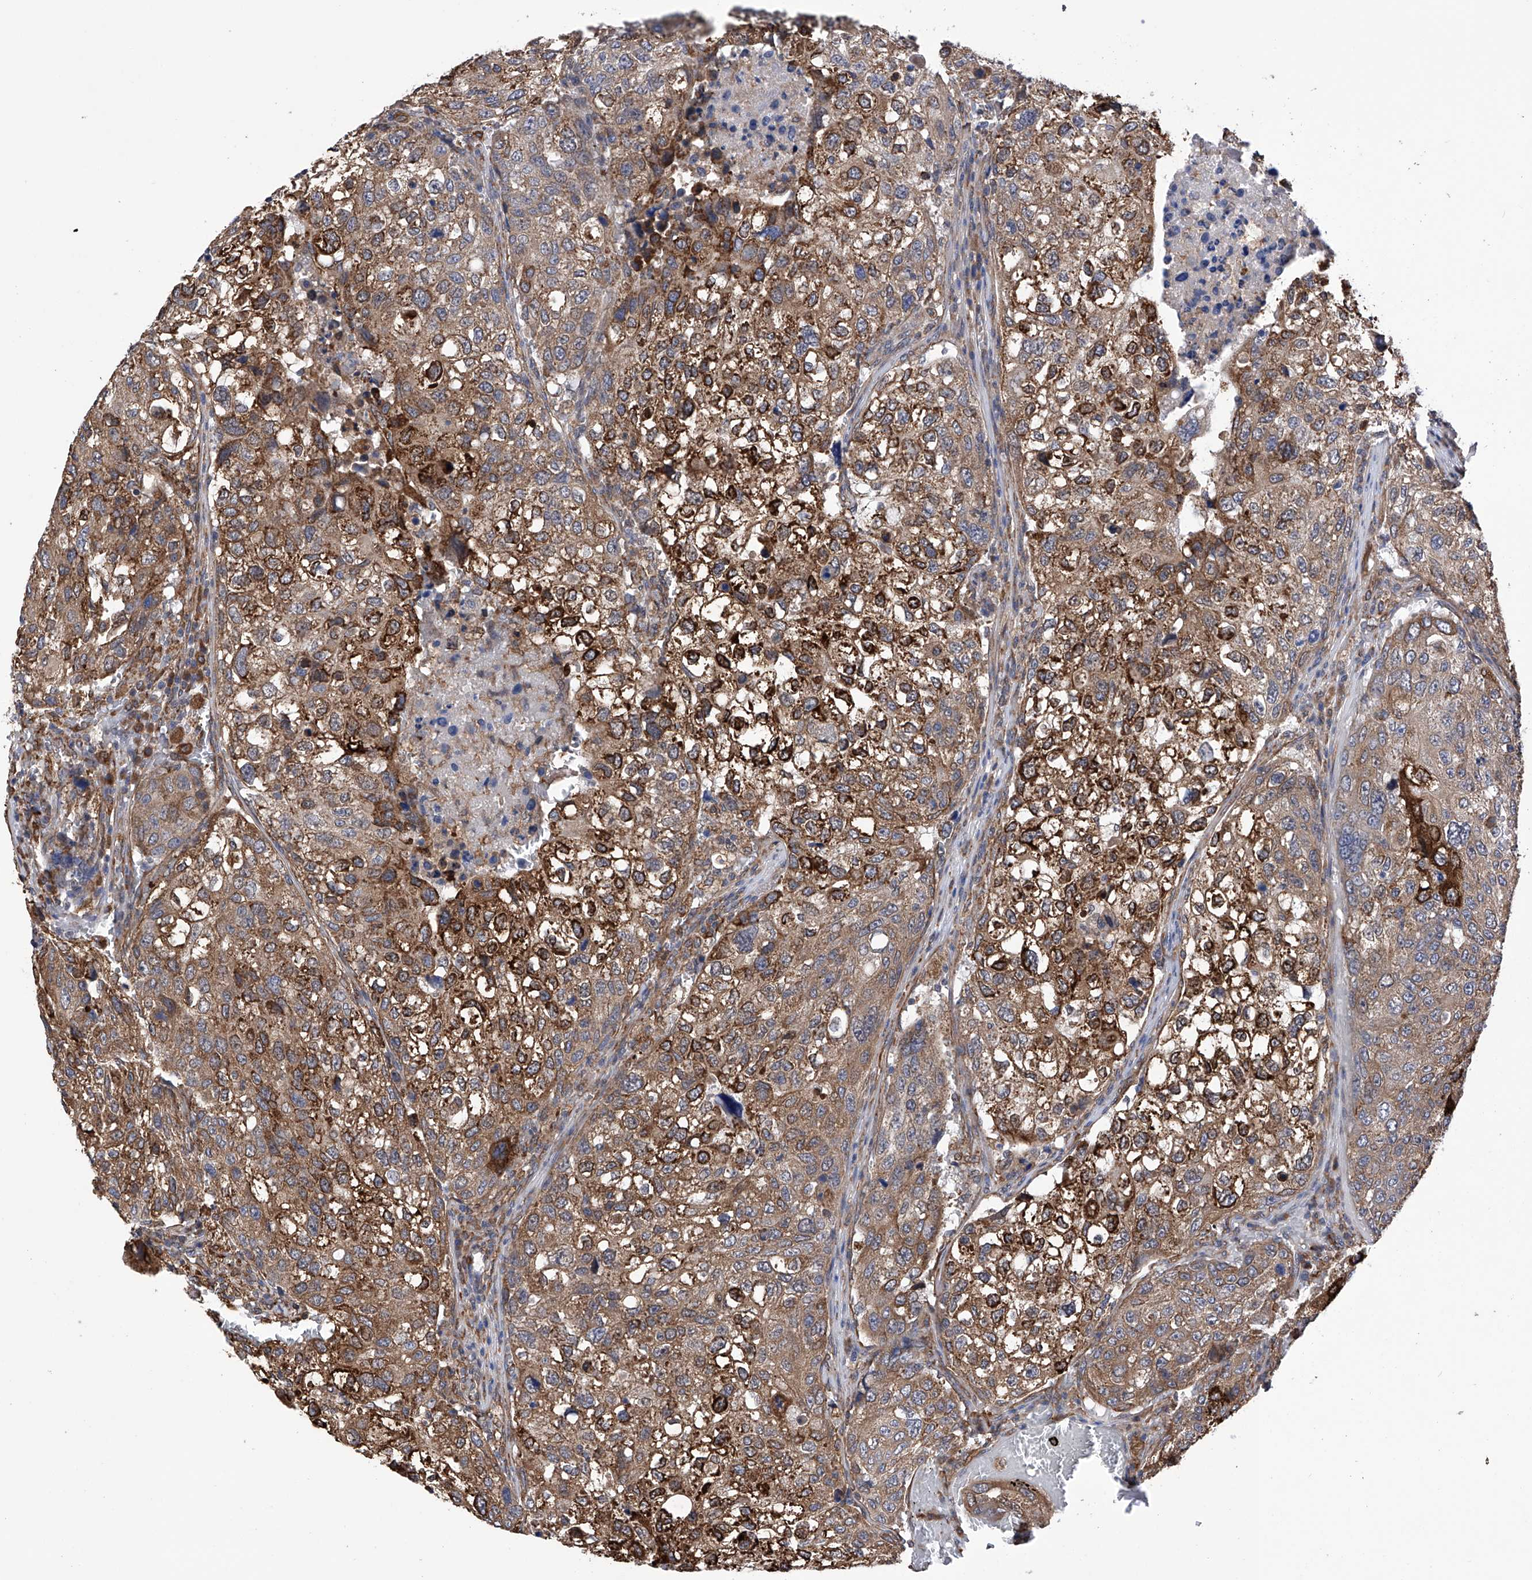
{"staining": {"intensity": "moderate", "quantity": ">75%", "location": "cytoplasmic/membranous"}, "tissue": "urothelial cancer", "cell_type": "Tumor cells", "image_type": "cancer", "snomed": [{"axis": "morphology", "description": "Urothelial carcinoma, High grade"}, {"axis": "topography", "description": "Lymph node"}, {"axis": "topography", "description": "Urinary bladder"}], "caption": "The micrograph reveals immunohistochemical staining of high-grade urothelial carcinoma. There is moderate cytoplasmic/membranous positivity is appreciated in about >75% of tumor cells. Immunohistochemistry (ihc) stains the protein in brown and the nuclei are stained blue.", "gene": "DNAH8", "patient": {"sex": "male", "age": 51}}